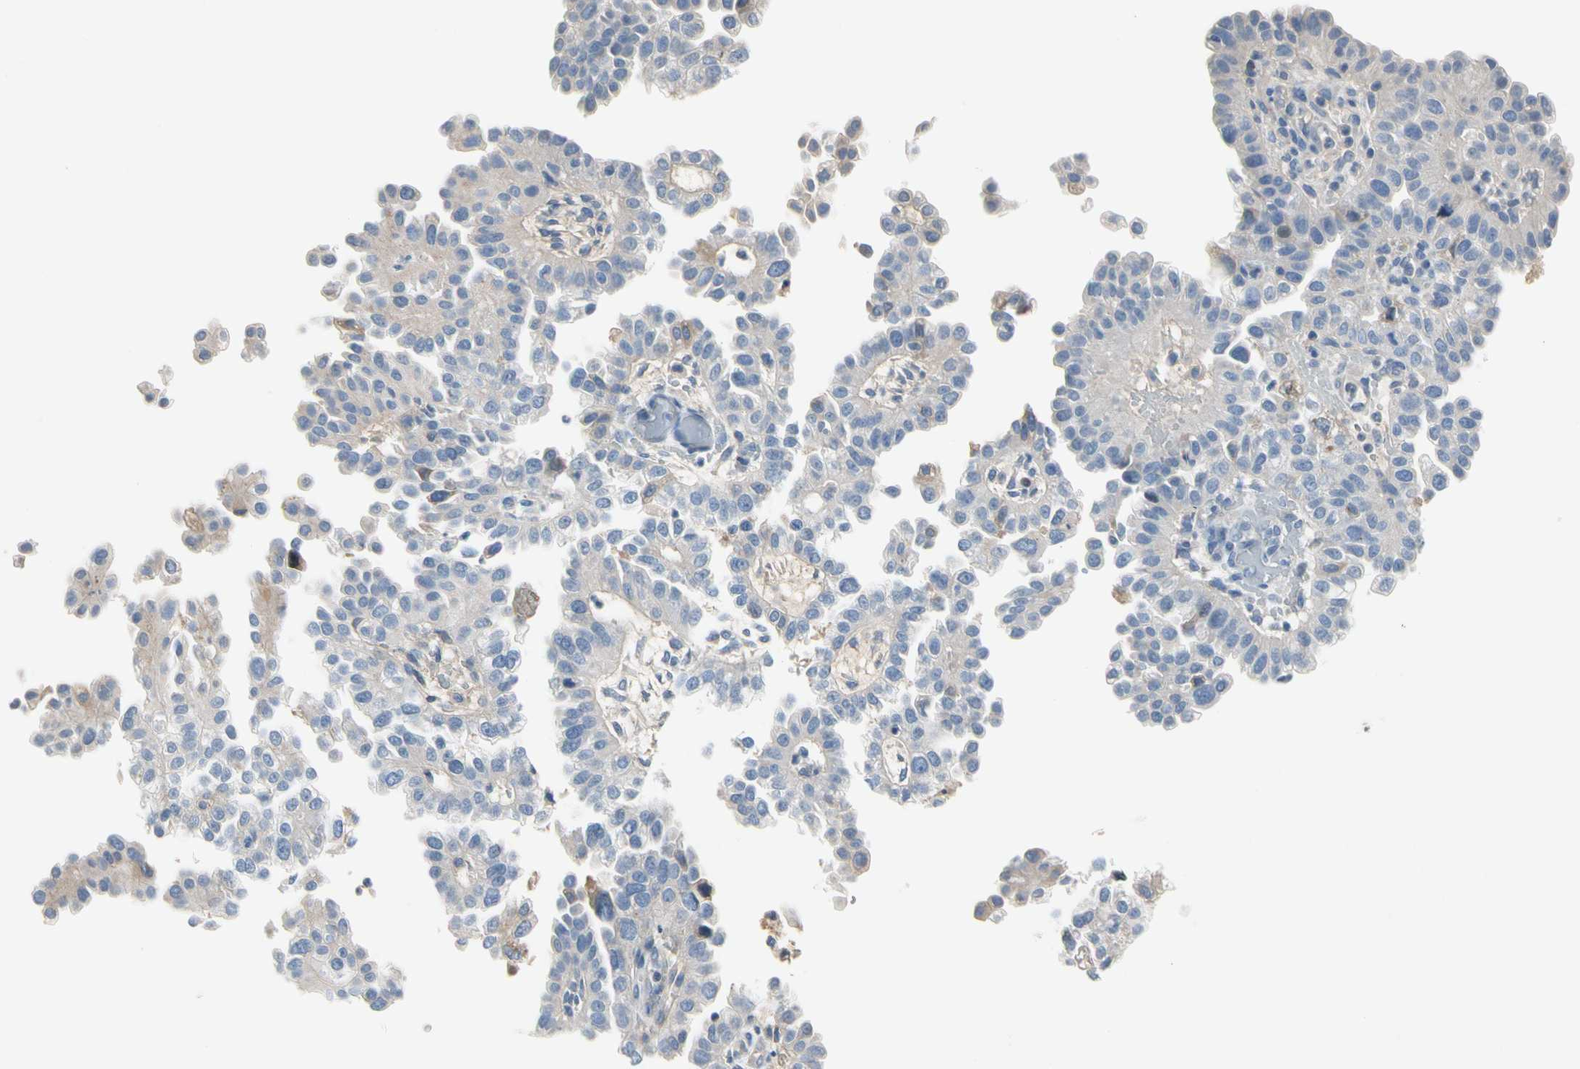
{"staining": {"intensity": "negative", "quantity": "none", "location": "none"}, "tissue": "endometrial cancer", "cell_type": "Tumor cells", "image_type": "cancer", "snomed": [{"axis": "morphology", "description": "Adenocarcinoma, NOS"}, {"axis": "topography", "description": "Endometrium"}], "caption": "IHC of endometrial cancer (adenocarcinoma) reveals no expression in tumor cells.", "gene": "ECRG4", "patient": {"sex": "female", "age": 85}}